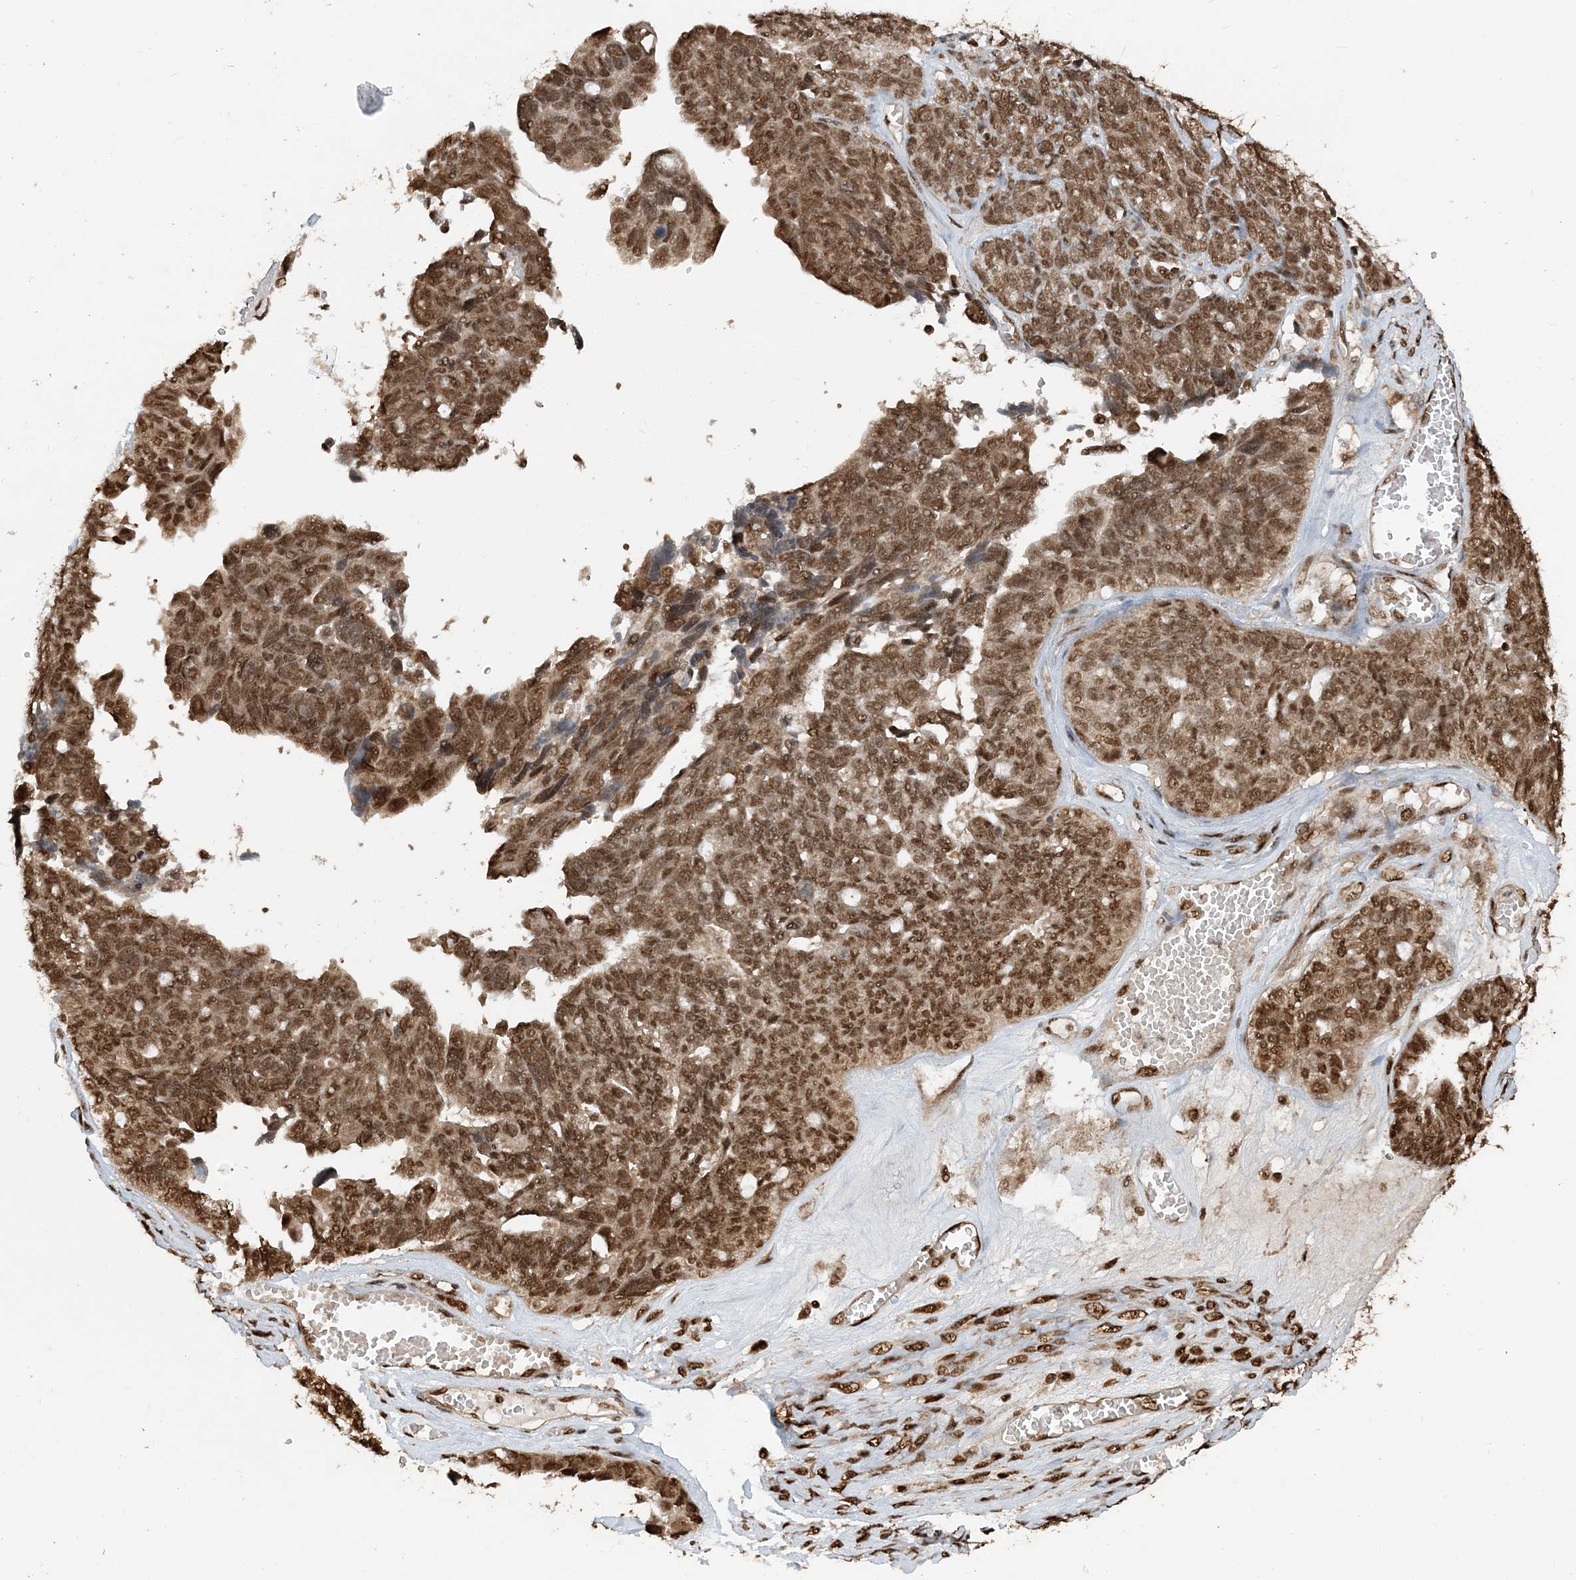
{"staining": {"intensity": "moderate", "quantity": ">75%", "location": "cytoplasmic/membranous,nuclear"}, "tissue": "ovarian cancer", "cell_type": "Tumor cells", "image_type": "cancer", "snomed": [{"axis": "morphology", "description": "Cystadenocarcinoma, serous, NOS"}, {"axis": "topography", "description": "Ovary"}], "caption": "IHC of human ovarian serous cystadenocarcinoma shows medium levels of moderate cytoplasmic/membranous and nuclear positivity in about >75% of tumor cells.", "gene": "ARHGAP35", "patient": {"sex": "female", "age": 79}}